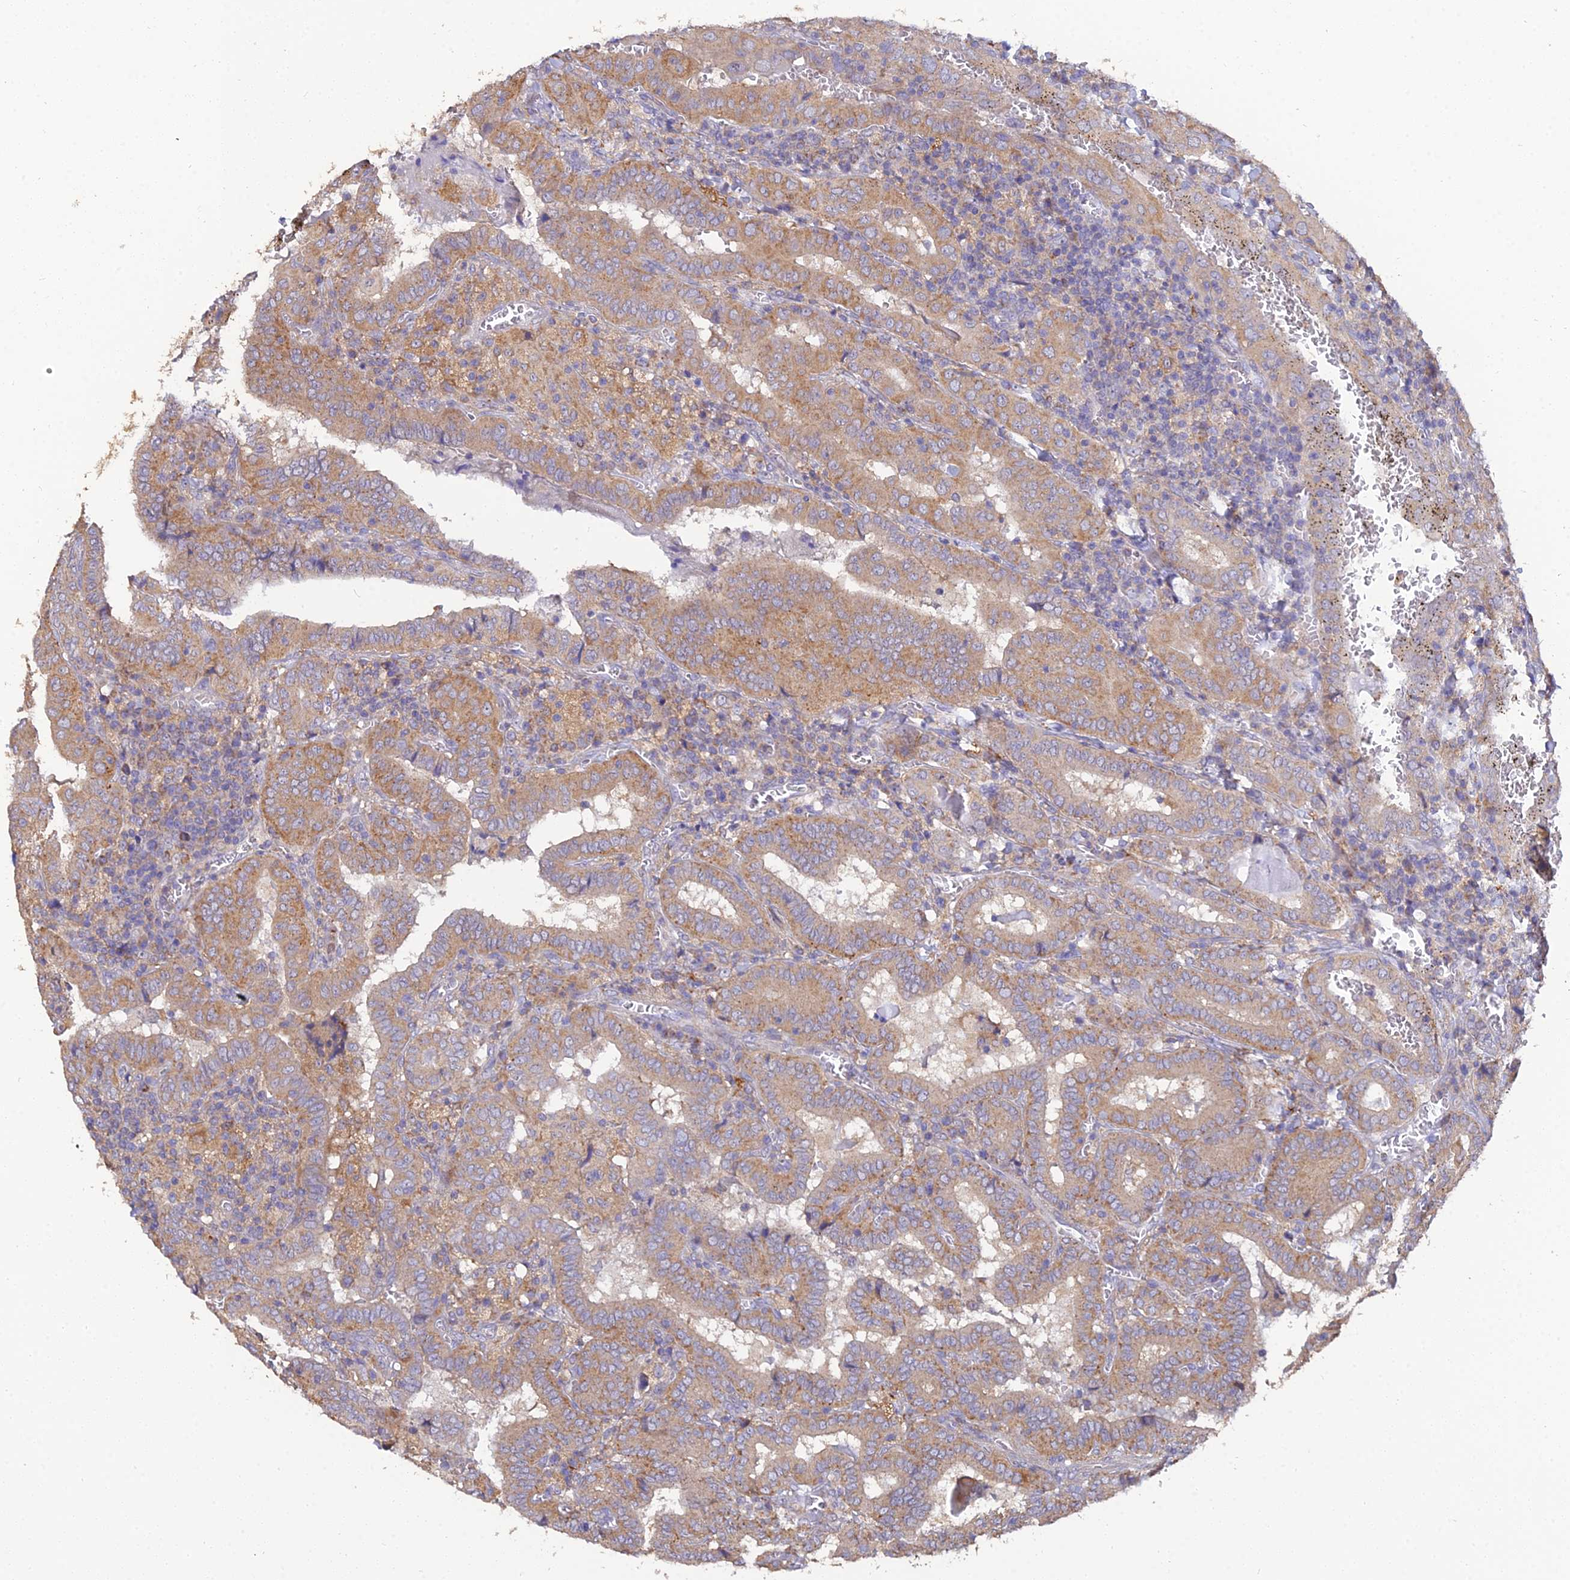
{"staining": {"intensity": "moderate", "quantity": ">75%", "location": "cytoplasmic/membranous"}, "tissue": "thyroid cancer", "cell_type": "Tumor cells", "image_type": "cancer", "snomed": [{"axis": "morphology", "description": "Papillary adenocarcinoma, NOS"}, {"axis": "topography", "description": "Thyroid gland"}], "caption": "Thyroid papillary adenocarcinoma was stained to show a protein in brown. There is medium levels of moderate cytoplasmic/membranous positivity in about >75% of tumor cells.", "gene": "ARL8B", "patient": {"sex": "female", "age": 72}}